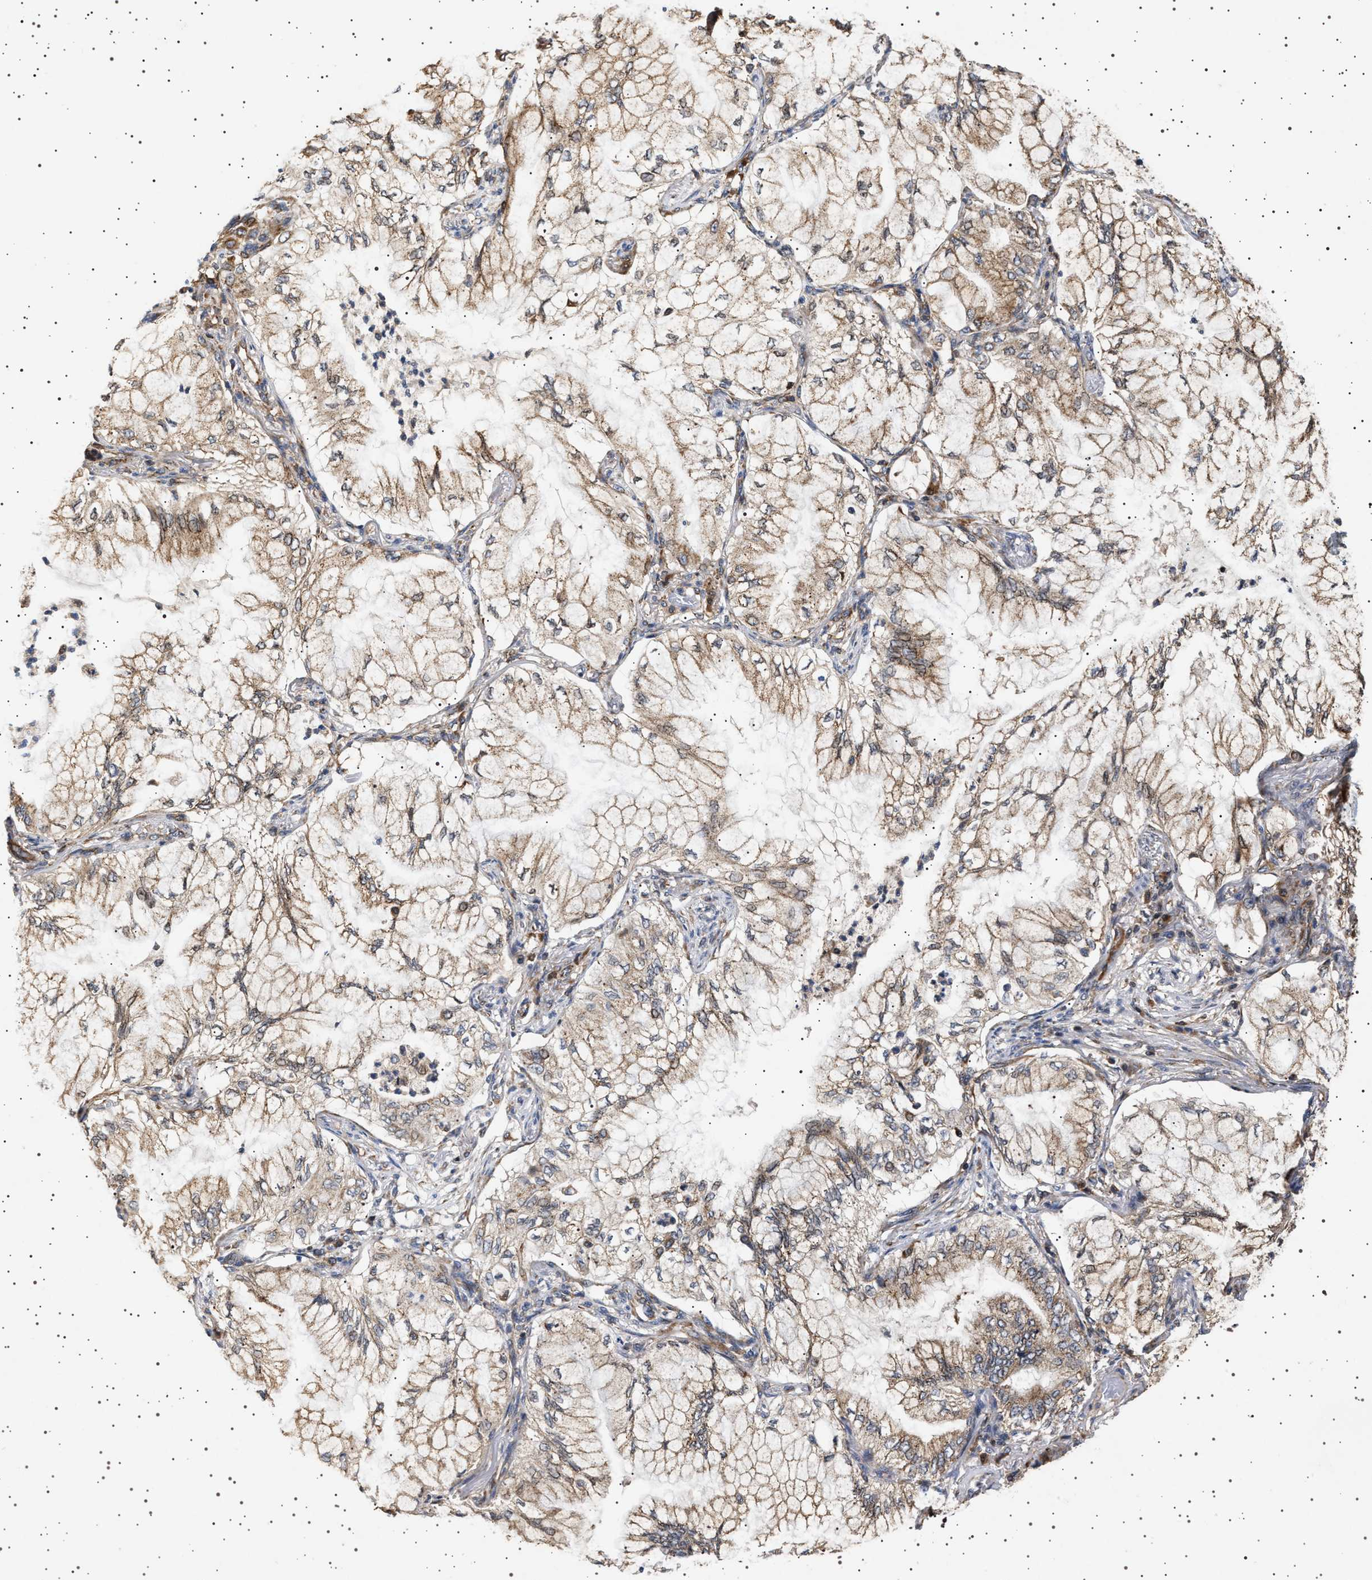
{"staining": {"intensity": "moderate", "quantity": ">75%", "location": "cytoplasmic/membranous"}, "tissue": "lung cancer", "cell_type": "Tumor cells", "image_type": "cancer", "snomed": [{"axis": "morphology", "description": "Adenocarcinoma, NOS"}, {"axis": "topography", "description": "Lung"}], "caption": "Lung adenocarcinoma was stained to show a protein in brown. There is medium levels of moderate cytoplasmic/membranous positivity in approximately >75% of tumor cells. (DAB (3,3'-diaminobenzidine) = brown stain, brightfield microscopy at high magnification).", "gene": "TRUB2", "patient": {"sex": "female", "age": 70}}